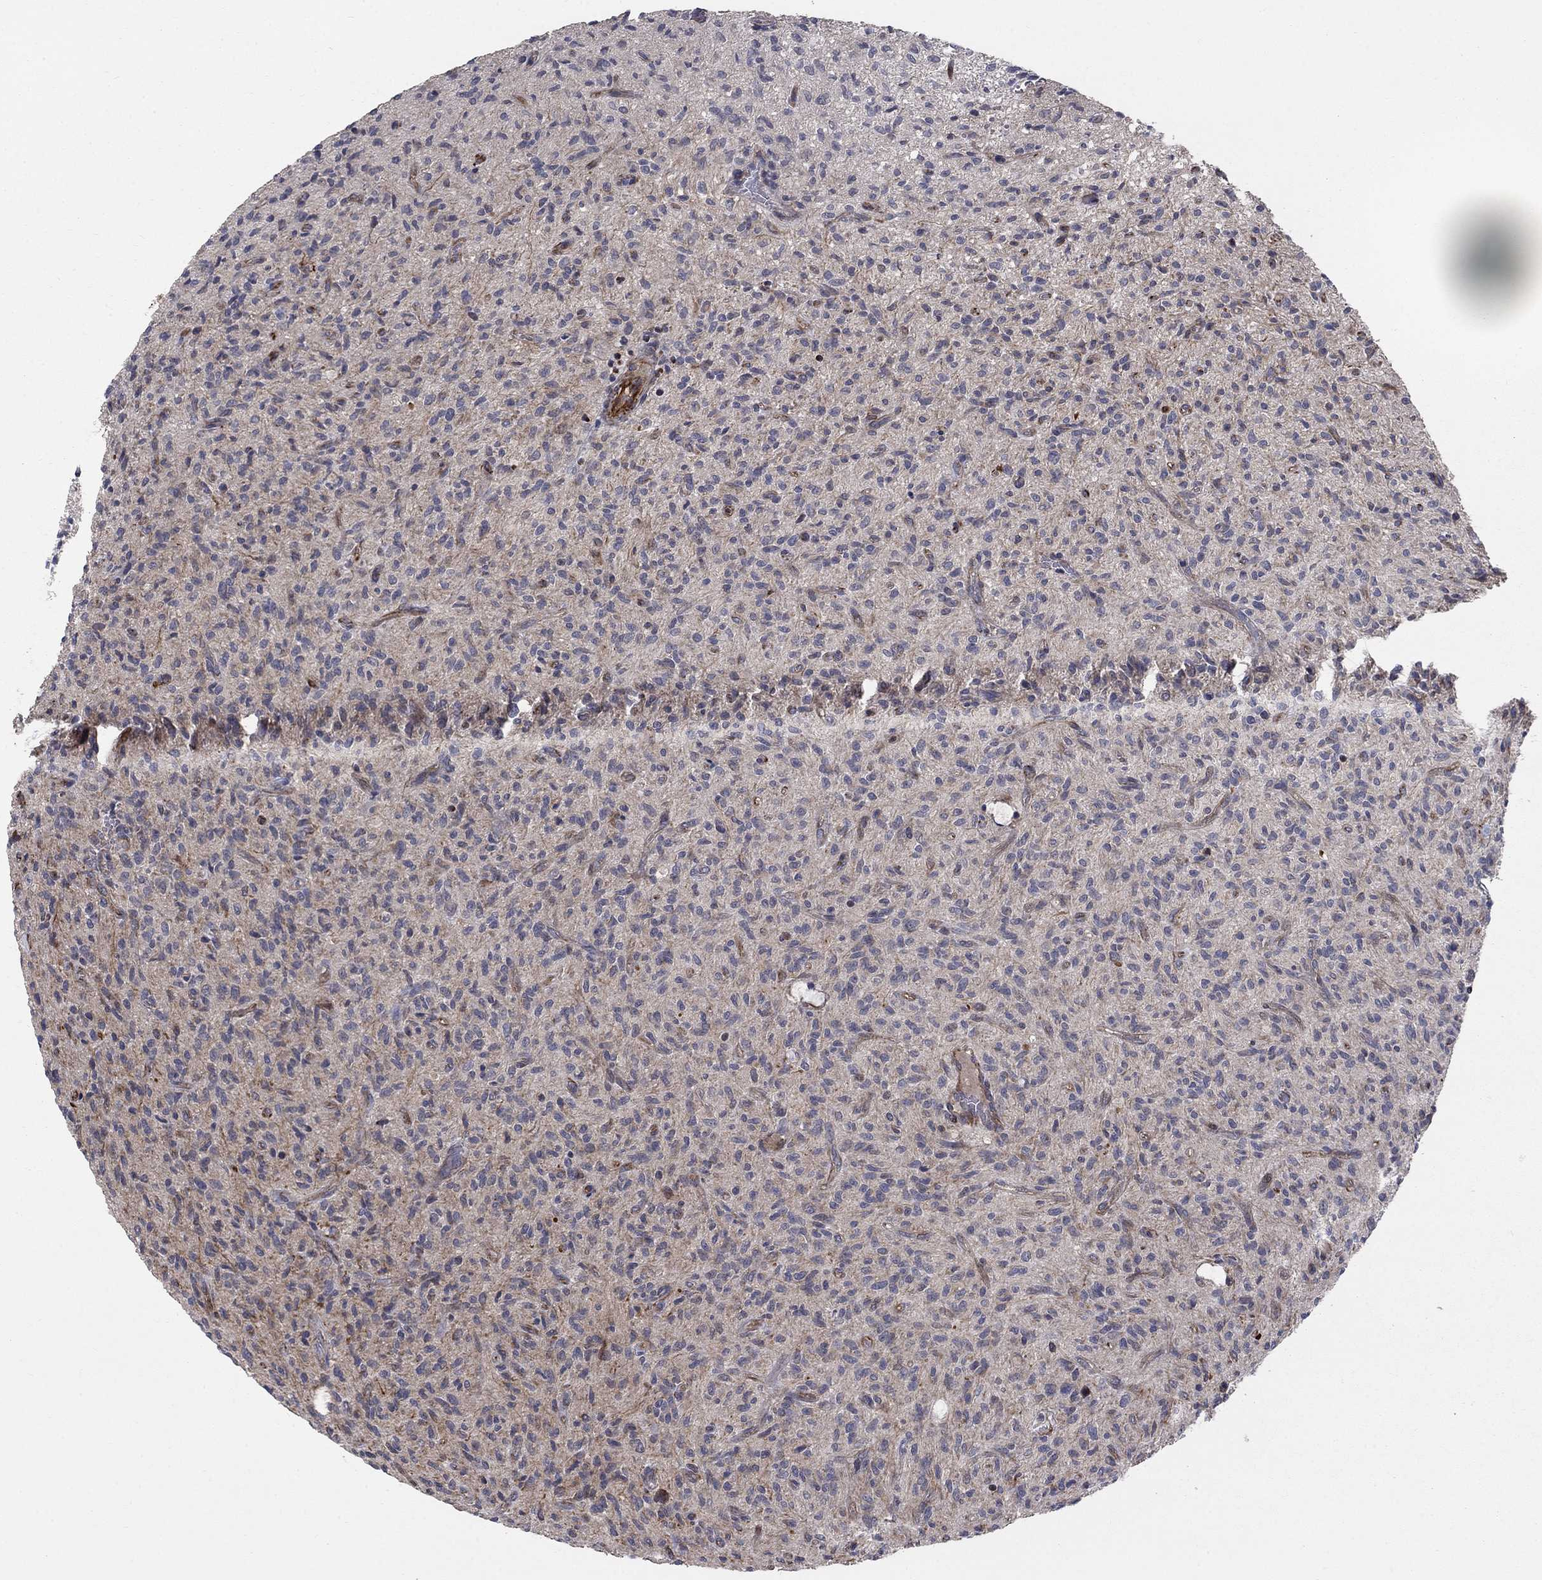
{"staining": {"intensity": "negative", "quantity": "none", "location": "none"}, "tissue": "glioma", "cell_type": "Tumor cells", "image_type": "cancer", "snomed": [{"axis": "morphology", "description": "Glioma, malignant, High grade"}, {"axis": "topography", "description": "Brain"}], "caption": "Immunohistochemistry (IHC) micrograph of neoplastic tissue: human malignant glioma (high-grade) stained with DAB exhibits no significant protein expression in tumor cells.", "gene": "MSRA", "patient": {"sex": "male", "age": 64}}